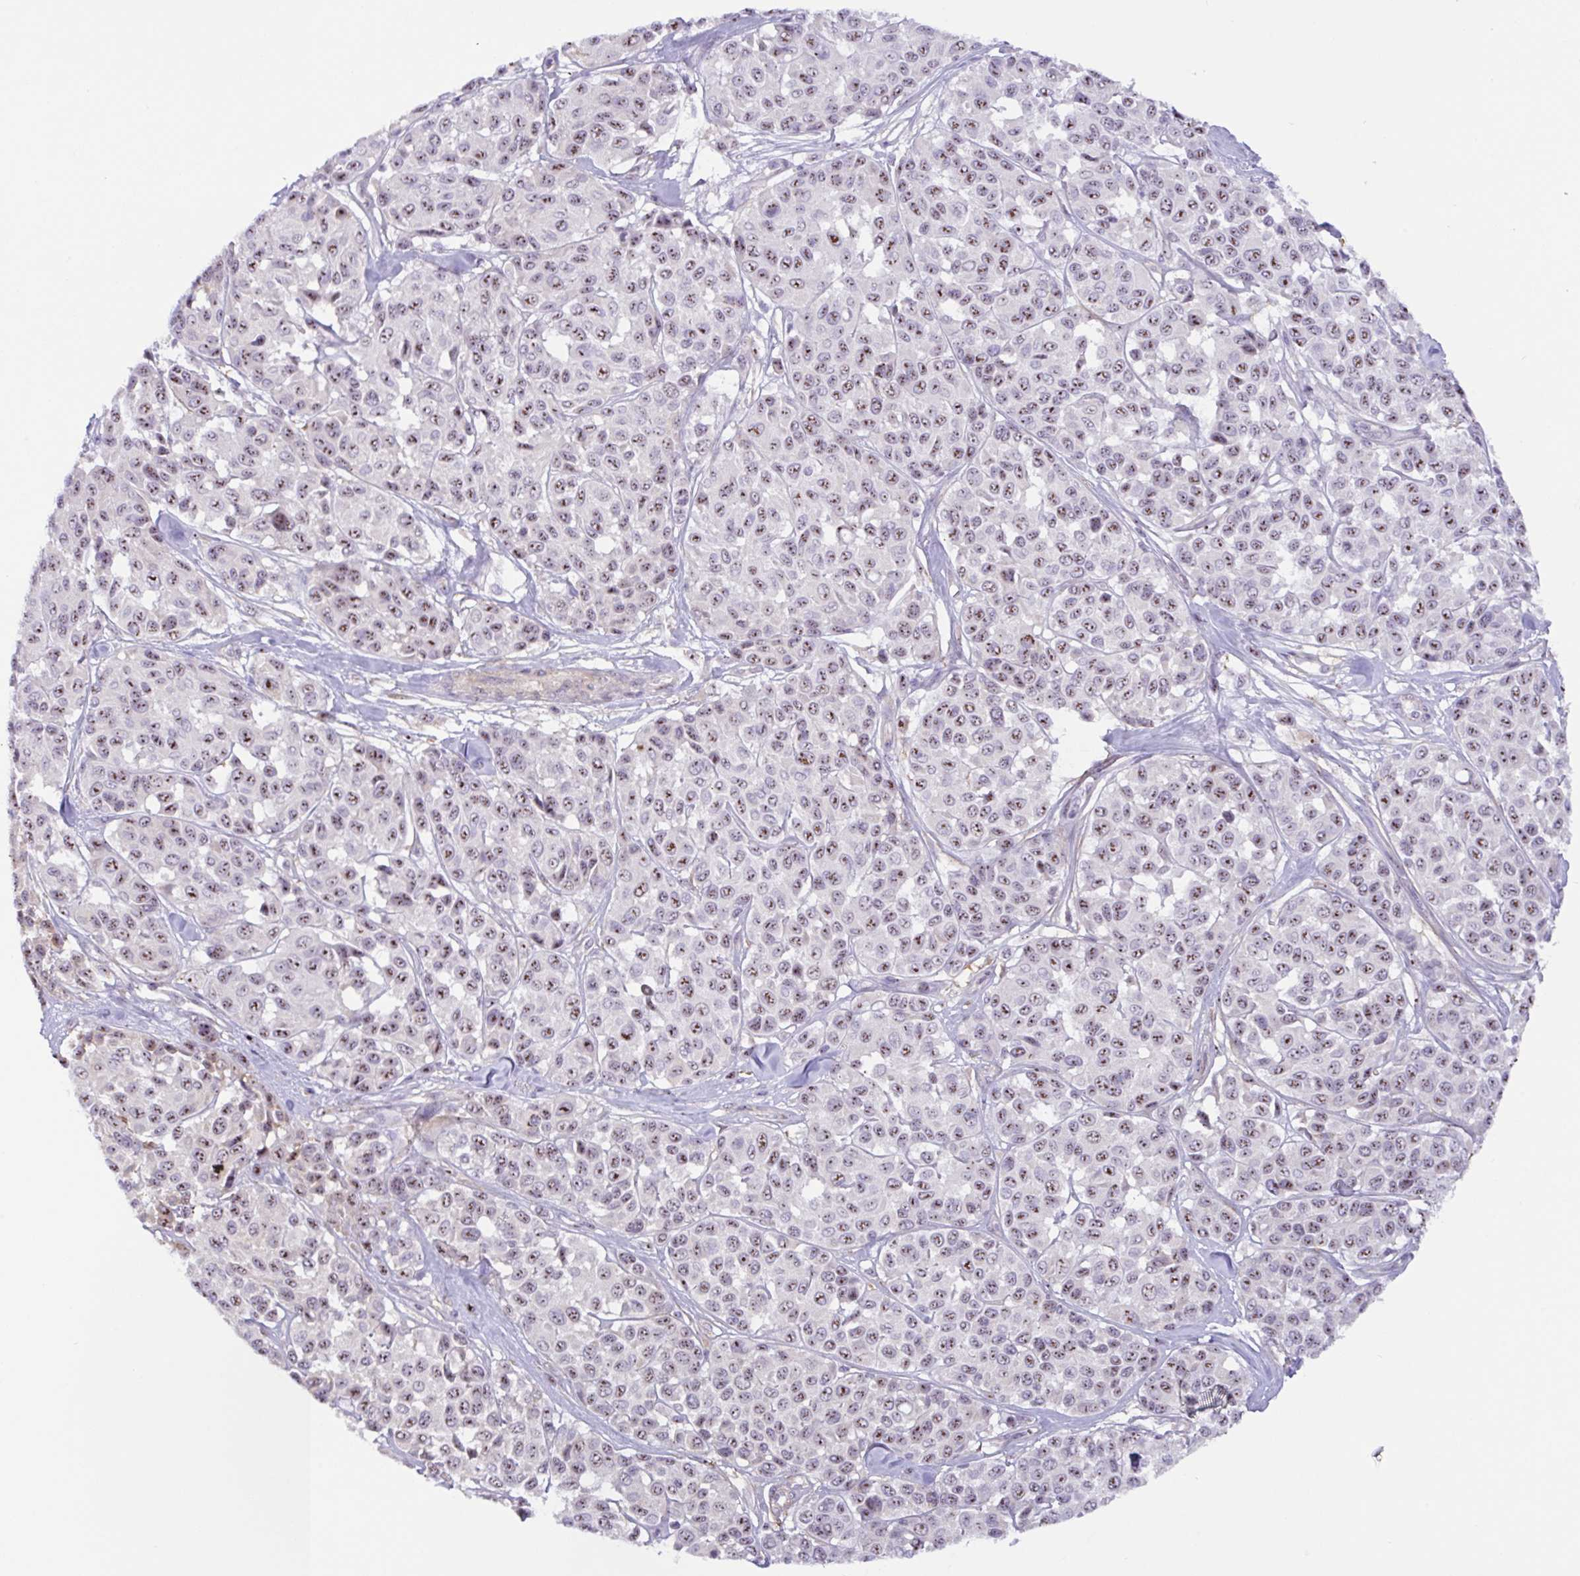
{"staining": {"intensity": "strong", "quantity": "25%-75%", "location": "nuclear"}, "tissue": "melanoma", "cell_type": "Tumor cells", "image_type": "cancer", "snomed": [{"axis": "morphology", "description": "Malignant melanoma, NOS"}, {"axis": "topography", "description": "Skin"}], "caption": "A histopathology image of melanoma stained for a protein exhibits strong nuclear brown staining in tumor cells.", "gene": "MXRA8", "patient": {"sex": "female", "age": 66}}